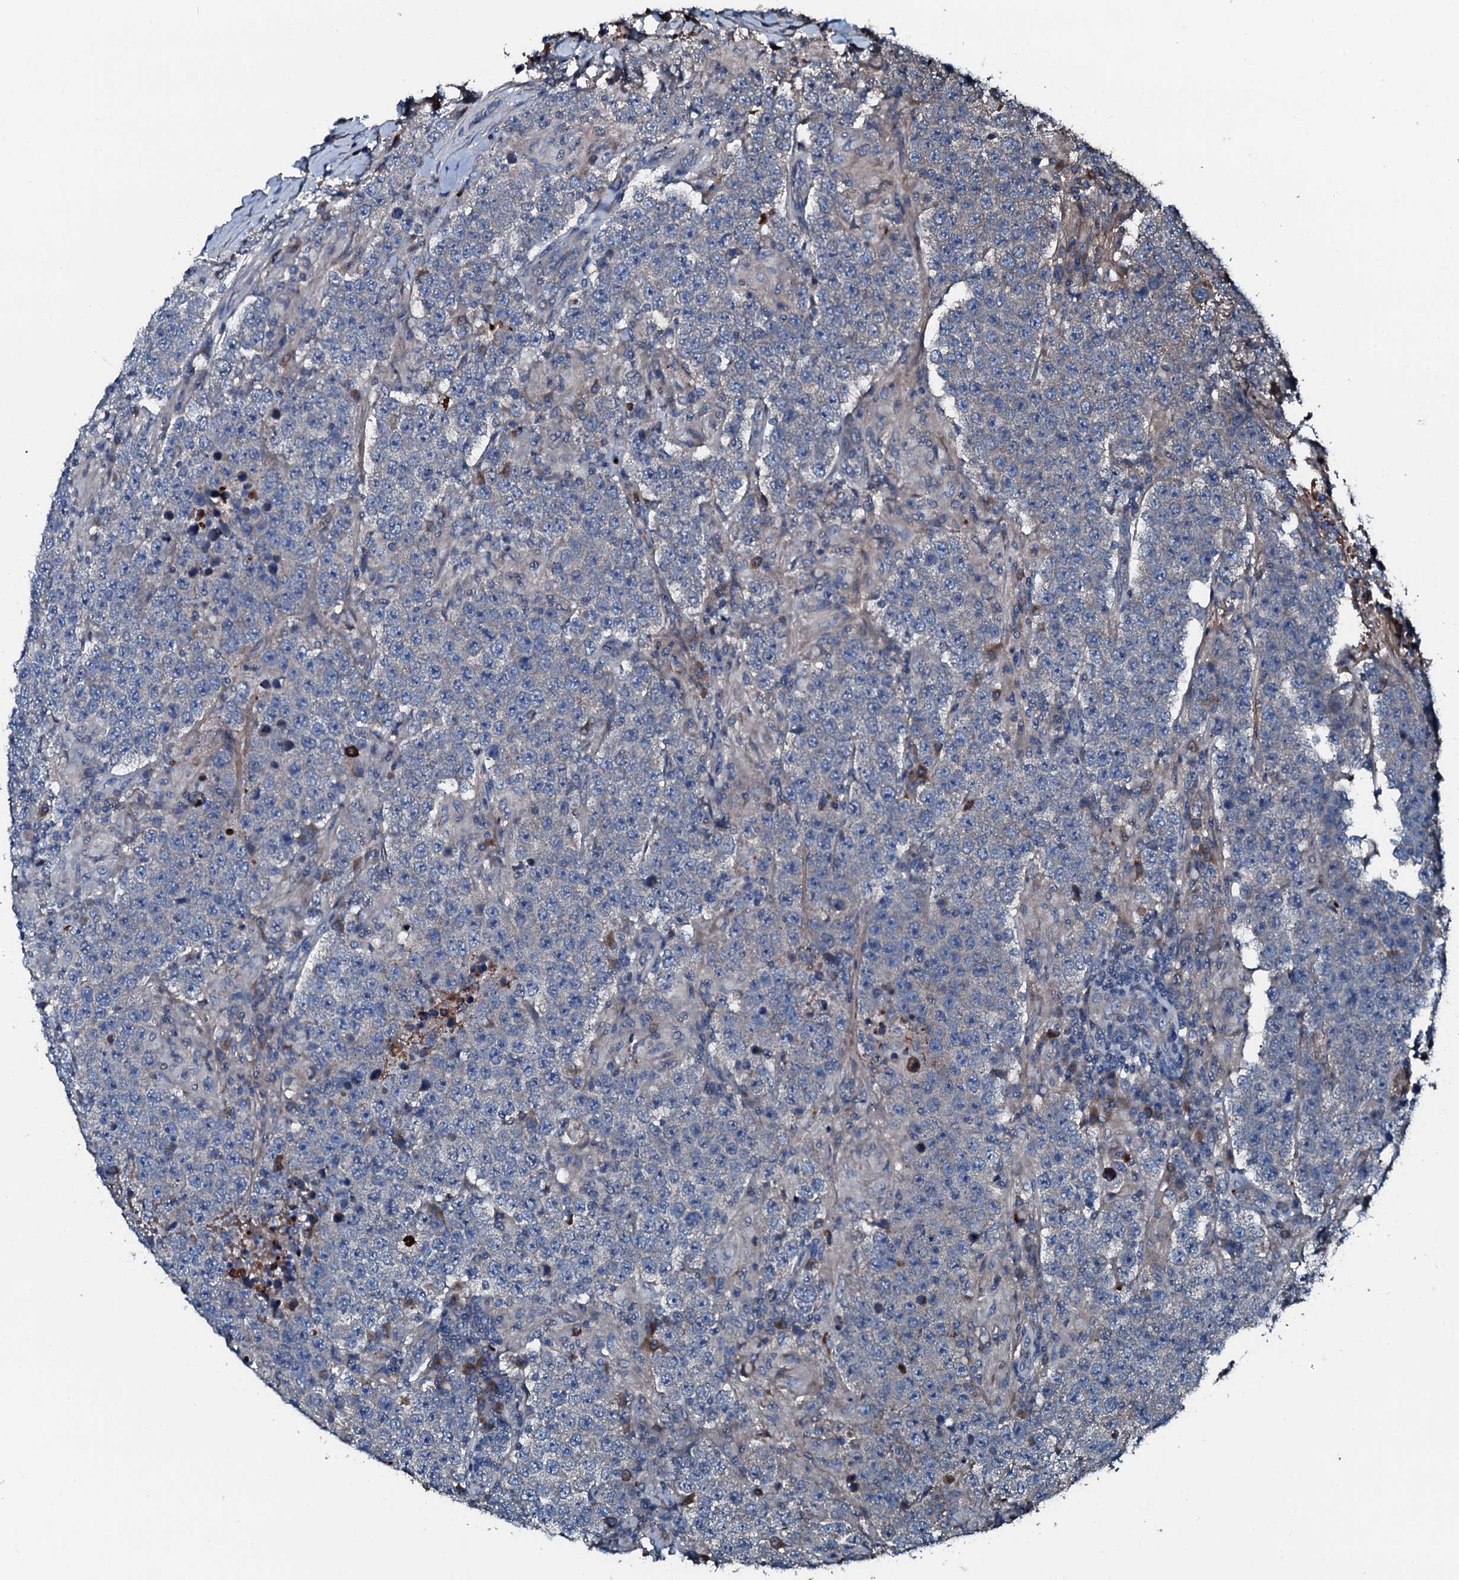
{"staining": {"intensity": "negative", "quantity": "none", "location": "none"}, "tissue": "testis cancer", "cell_type": "Tumor cells", "image_type": "cancer", "snomed": [{"axis": "morphology", "description": "Normal tissue, NOS"}, {"axis": "morphology", "description": "Urothelial carcinoma, High grade"}, {"axis": "morphology", "description": "Seminoma, NOS"}, {"axis": "morphology", "description": "Carcinoma, Embryonal, NOS"}, {"axis": "topography", "description": "Urinary bladder"}, {"axis": "topography", "description": "Testis"}], "caption": "Image shows no protein positivity in tumor cells of testis embryonal carcinoma tissue.", "gene": "AARS1", "patient": {"sex": "male", "age": 41}}